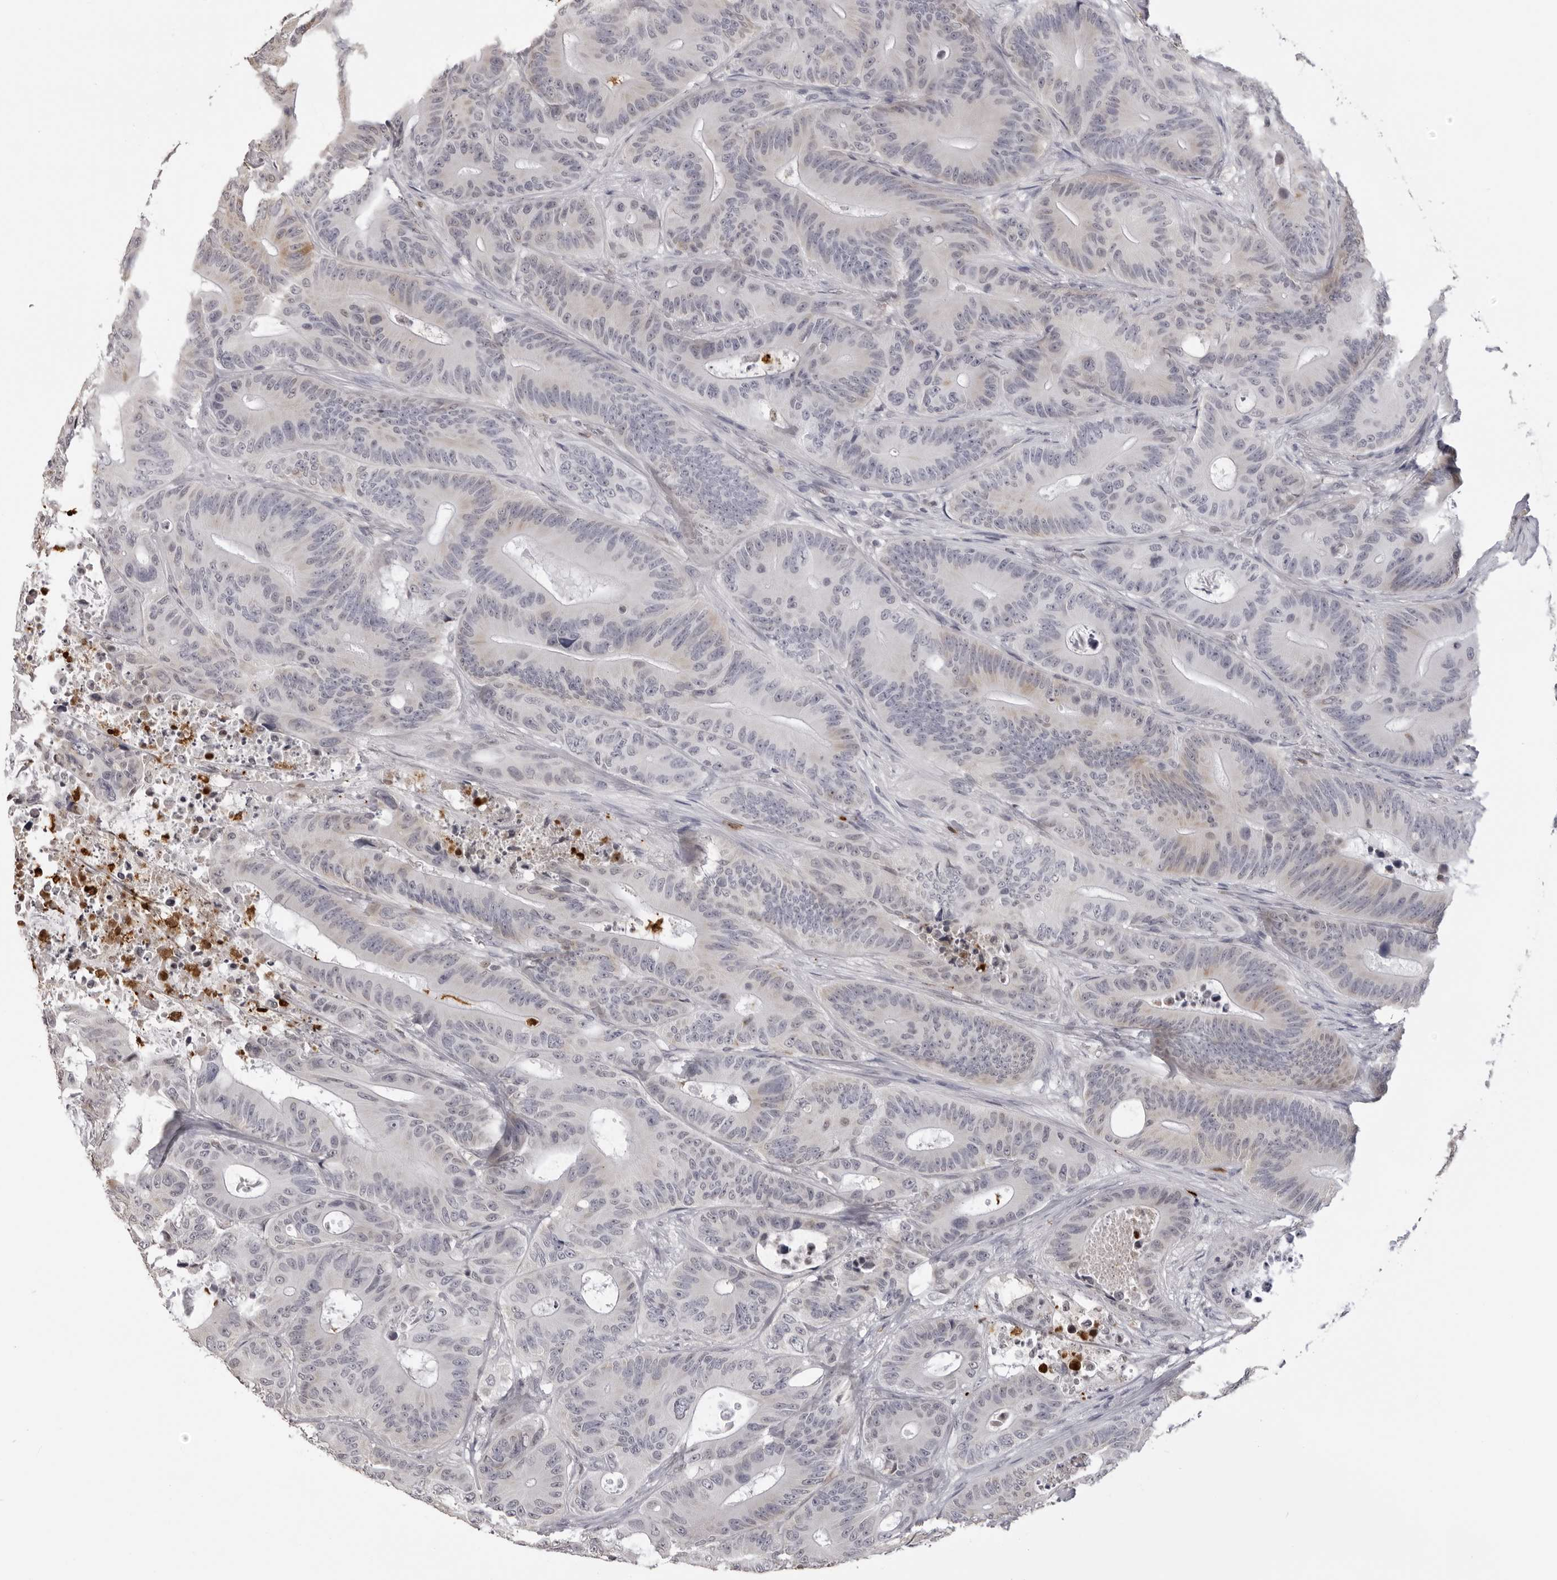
{"staining": {"intensity": "weak", "quantity": "<25%", "location": "cytoplasmic/membranous"}, "tissue": "colorectal cancer", "cell_type": "Tumor cells", "image_type": "cancer", "snomed": [{"axis": "morphology", "description": "Adenocarcinoma, NOS"}, {"axis": "topography", "description": "Colon"}], "caption": "Tumor cells show no significant positivity in colorectal cancer.", "gene": "IL31", "patient": {"sex": "male", "age": 83}}